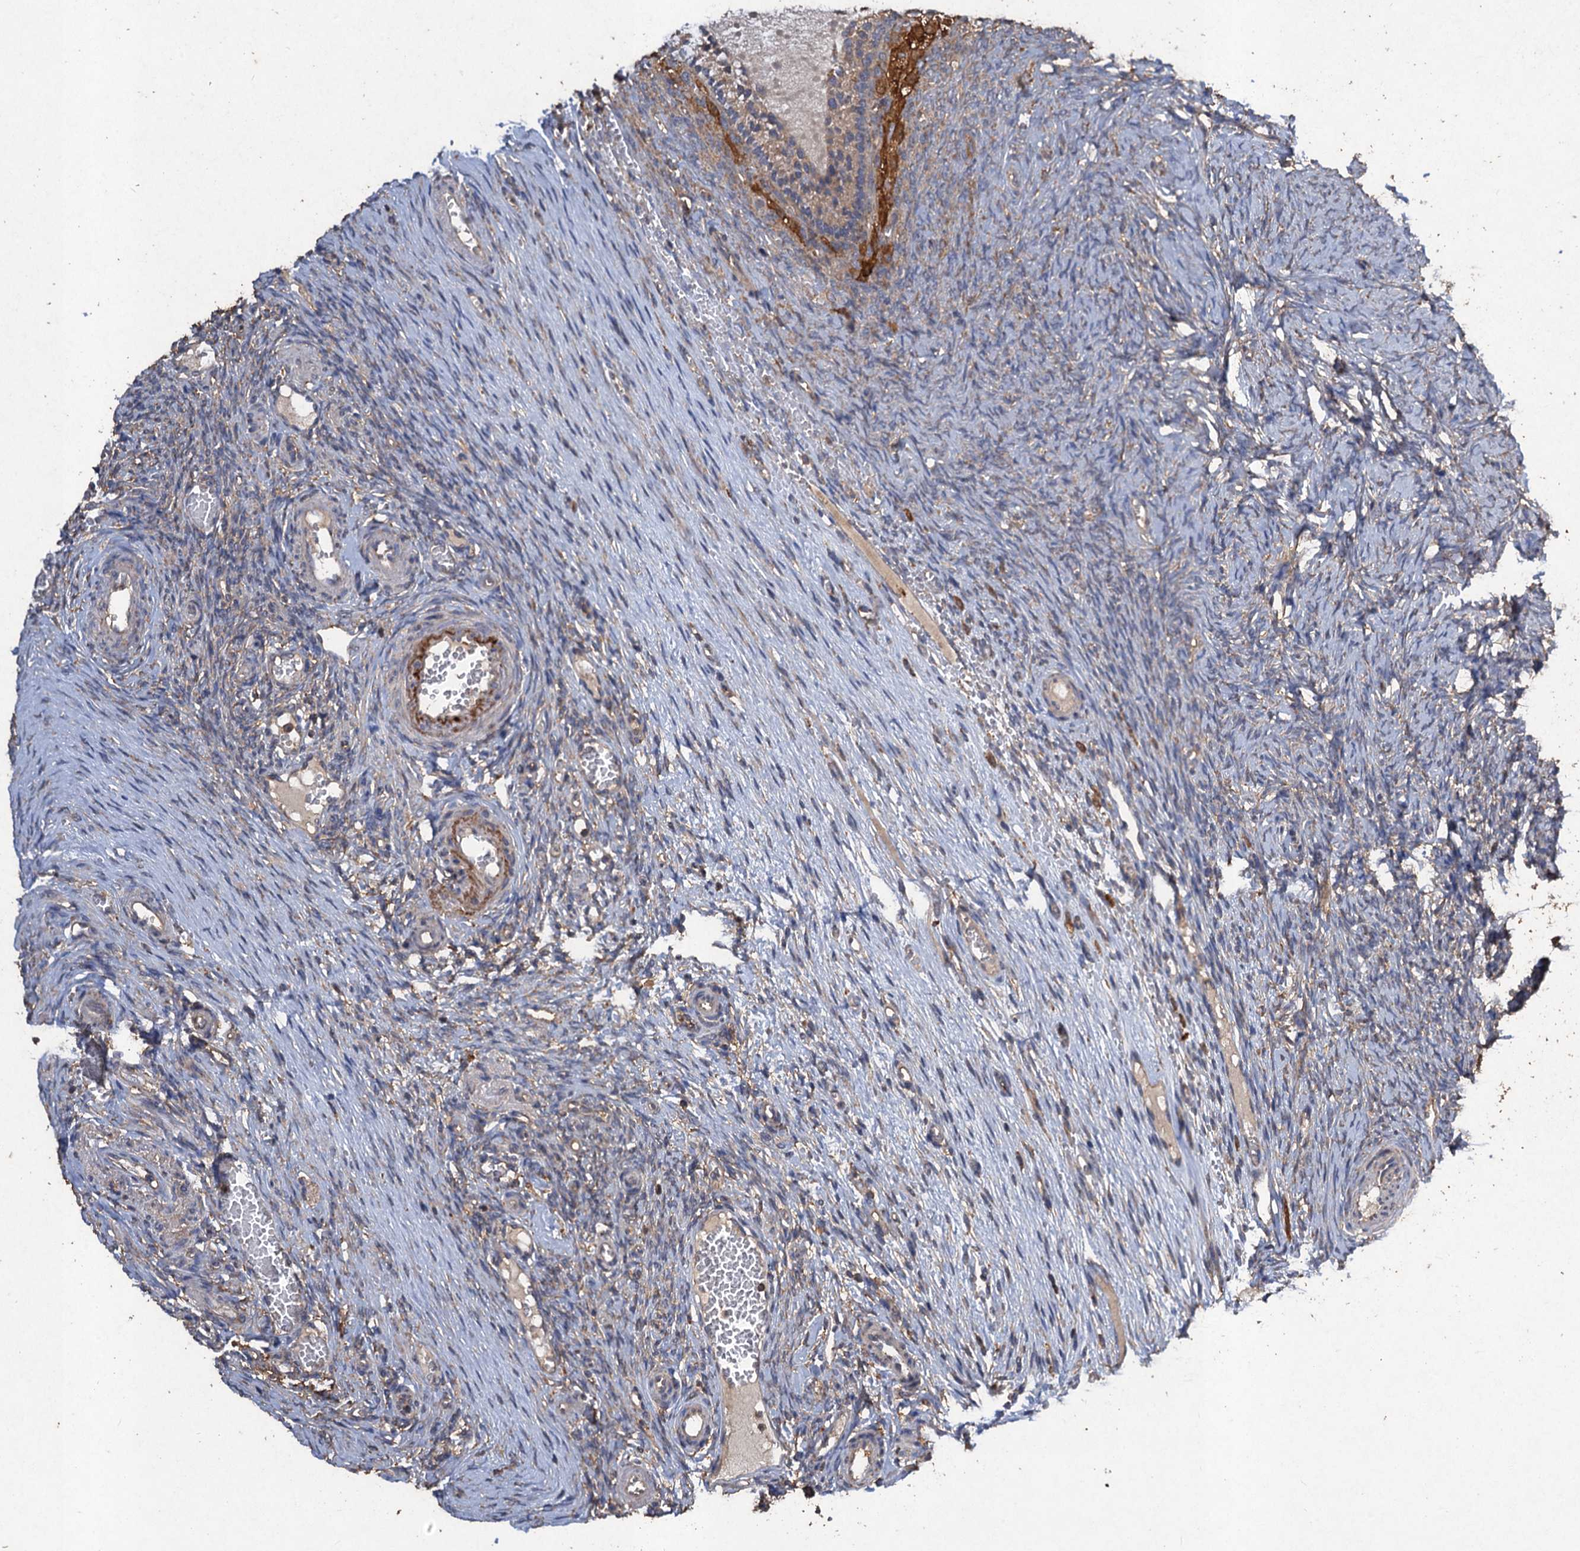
{"staining": {"intensity": "weak", "quantity": "<25%", "location": "cytoplasmic/membranous"}, "tissue": "ovary", "cell_type": "Ovarian stroma cells", "image_type": "normal", "snomed": [{"axis": "morphology", "description": "Adenocarcinoma, NOS"}, {"axis": "topography", "description": "Endometrium"}], "caption": "The photomicrograph shows no staining of ovarian stroma cells in benign ovary.", "gene": "SCUBE3", "patient": {"sex": "female", "age": 32}}